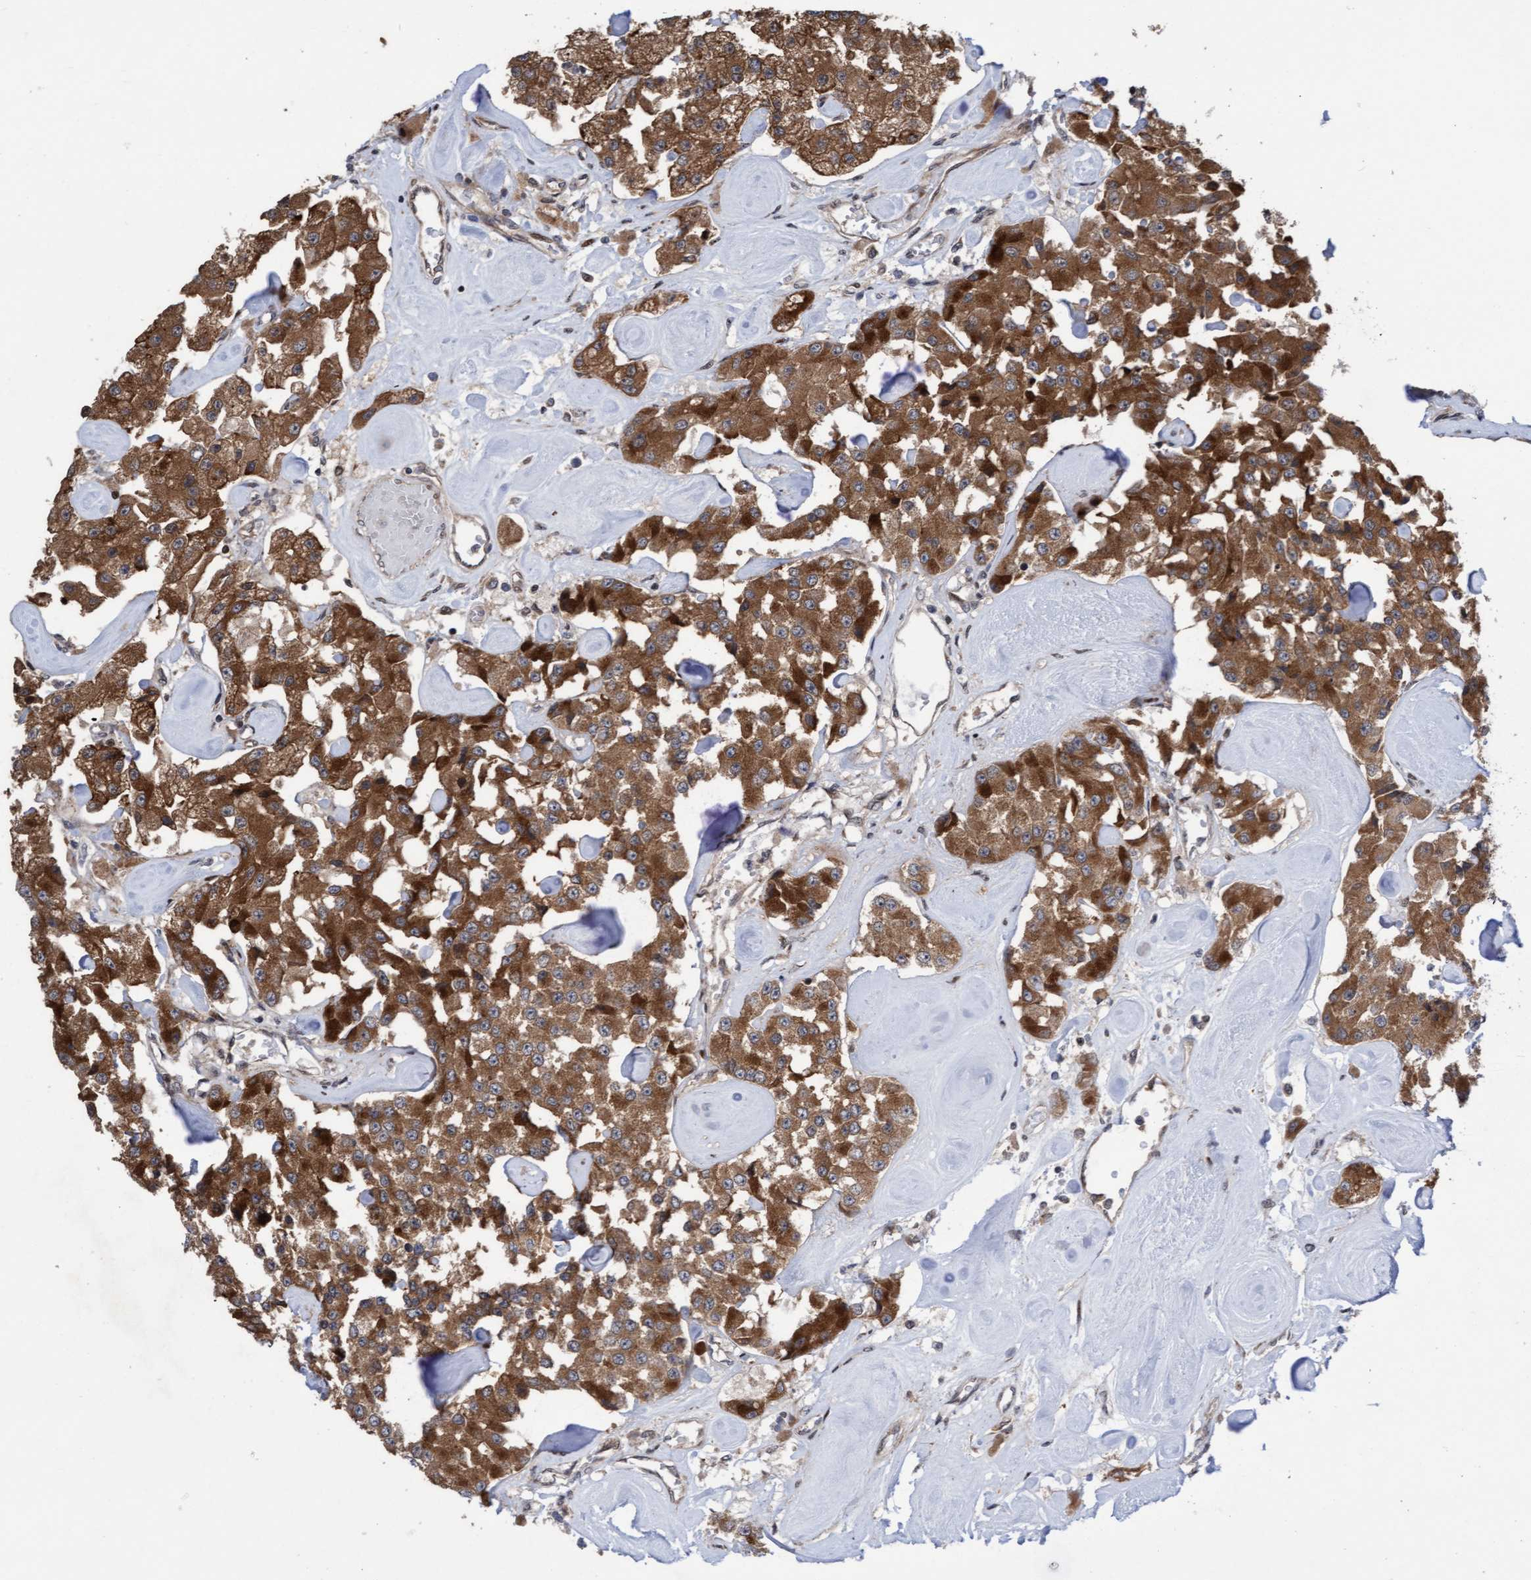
{"staining": {"intensity": "moderate", "quantity": ">75%", "location": "cytoplasmic/membranous"}, "tissue": "carcinoid", "cell_type": "Tumor cells", "image_type": "cancer", "snomed": [{"axis": "morphology", "description": "Carcinoid, malignant, NOS"}, {"axis": "topography", "description": "Pancreas"}], "caption": "Human malignant carcinoid stained for a protein (brown) exhibits moderate cytoplasmic/membranous positive staining in approximately >75% of tumor cells.", "gene": "ITFG1", "patient": {"sex": "male", "age": 41}}